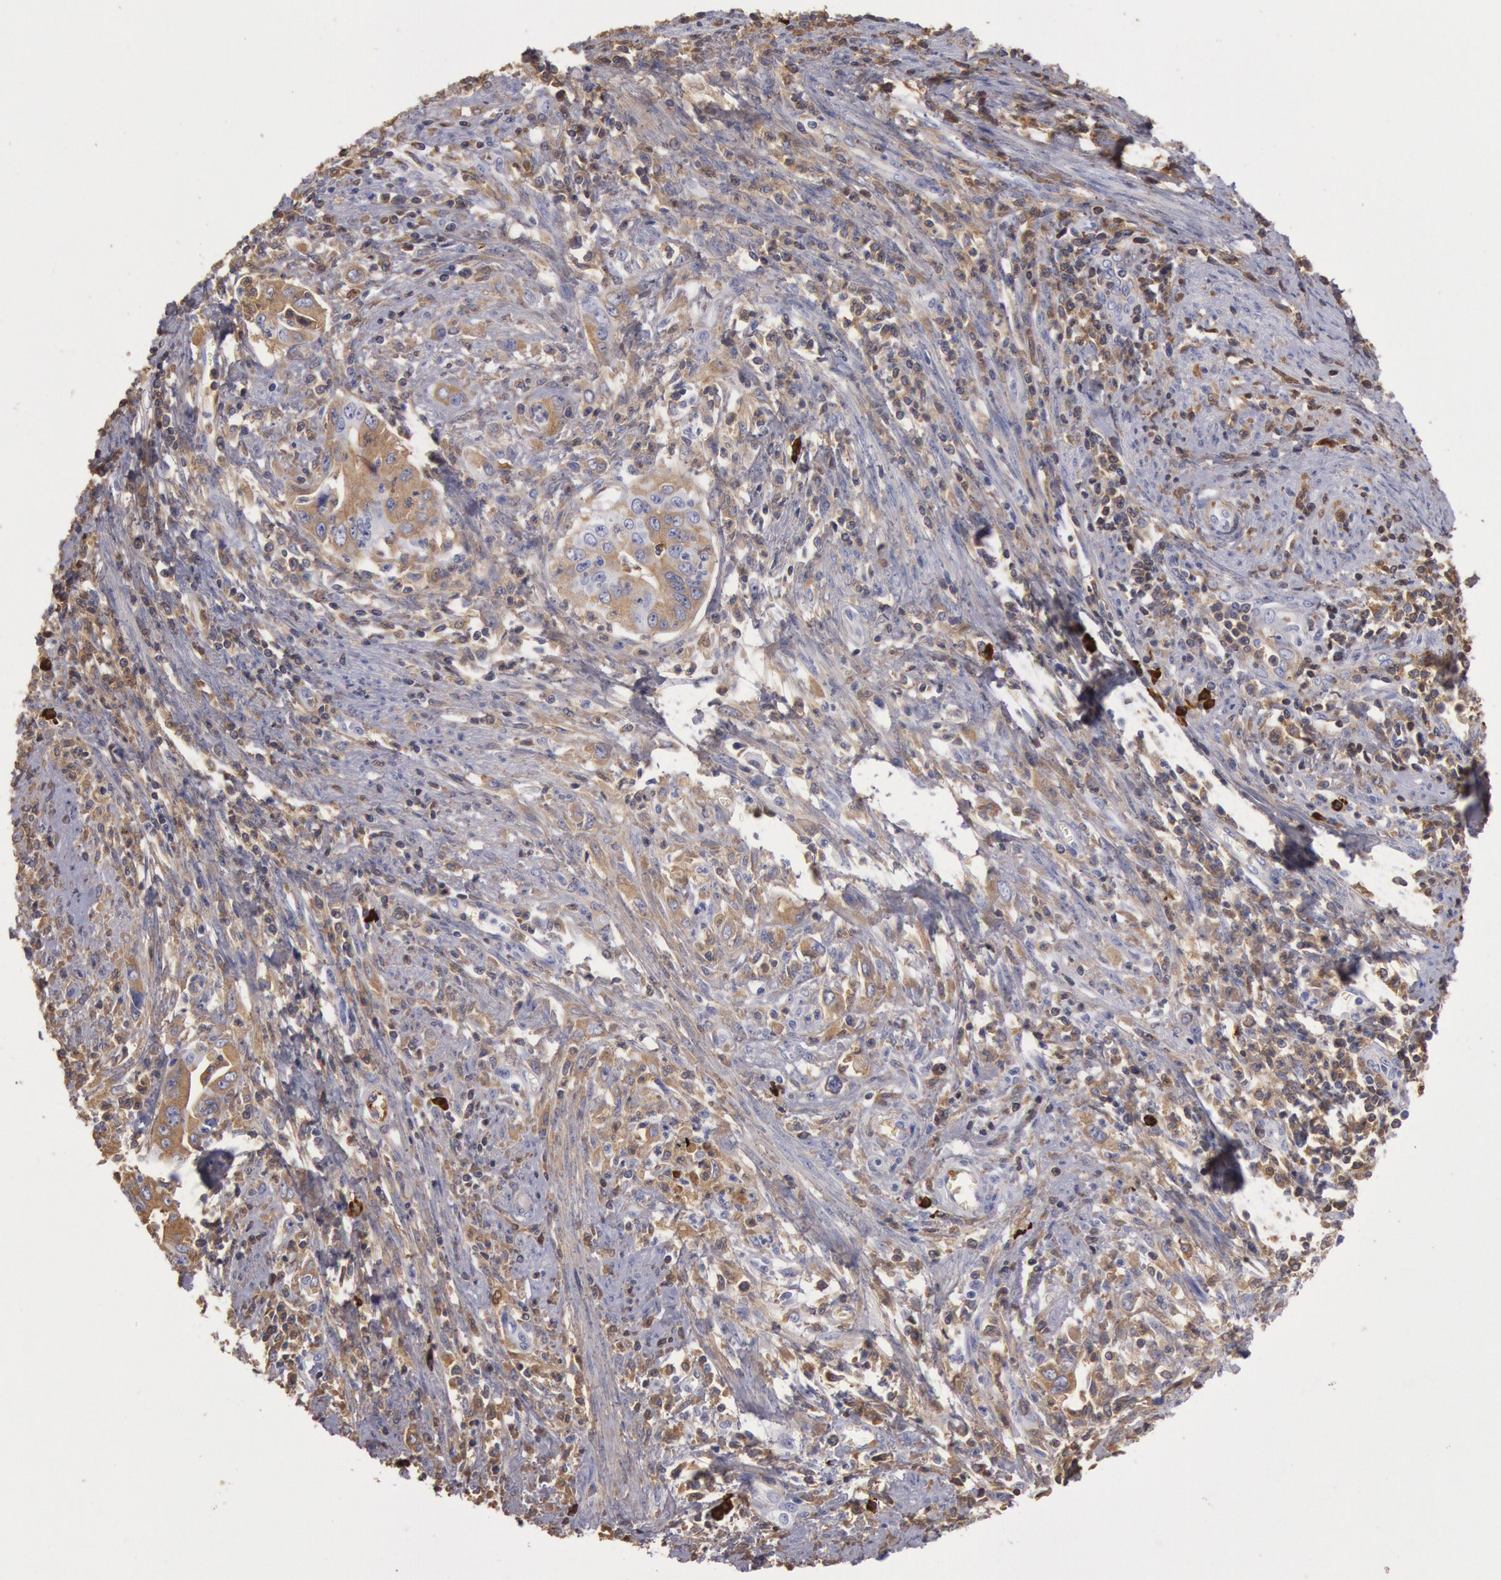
{"staining": {"intensity": "weak", "quantity": "25%-75%", "location": "cytoplasmic/membranous"}, "tissue": "cervical cancer", "cell_type": "Tumor cells", "image_type": "cancer", "snomed": [{"axis": "morphology", "description": "Normal tissue, NOS"}, {"axis": "morphology", "description": "Adenocarcinoma, NOS"}, {"axis": "topography", "description": "Cervix"}], "caption": "Adenocarcinoma (cervical) stained for a protein demonstrates weak cytoplasmic/membranous positivity in tumor cells. Nuclei are stained in blue.", "gene": "IGHA1", "patient": {"sex": "female", "age": 34}}